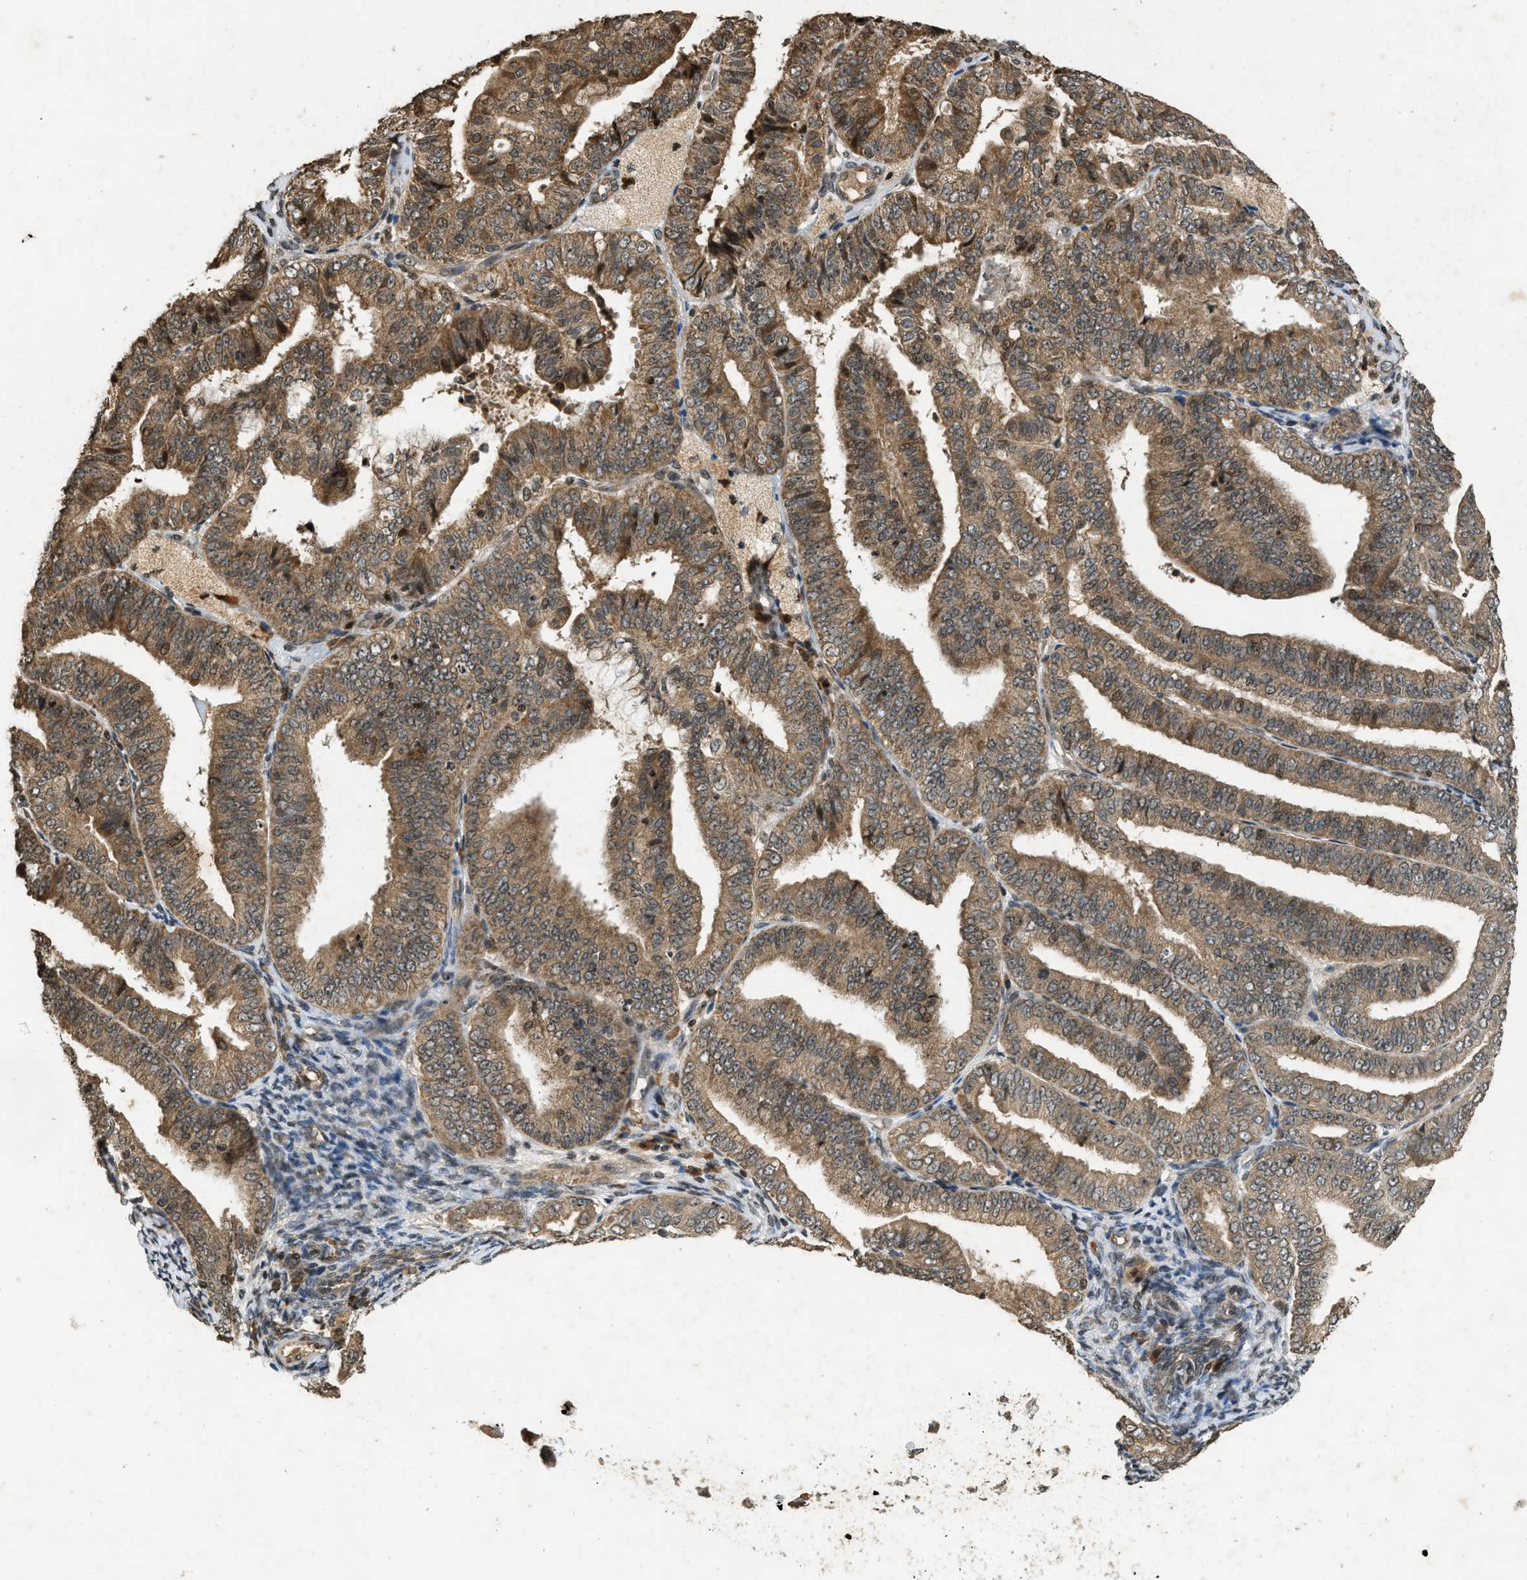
{"staining": {"intensity": "moderate", "quantity": ">75%", "location": "cytoplasmic/membranous,nuclear"}, "tissue": "endometrial cancer", "cell_type": "Tumor cells", "image_type": "cancer", "snomed": [{"axis": "morphology", "description": "Adenocarcinoma, NOS"}, {"axis": "topography", "description": "Endometrium"}], "caption": "Protein analysis of adenocarcinoma (endometrial) tissue reveals moderate cytoplasmic/membranous and nuclear staining in approximately >75% of tumor cells.", "gene": "SIAH1", "patient": {"sex": "female", "age": 63}}